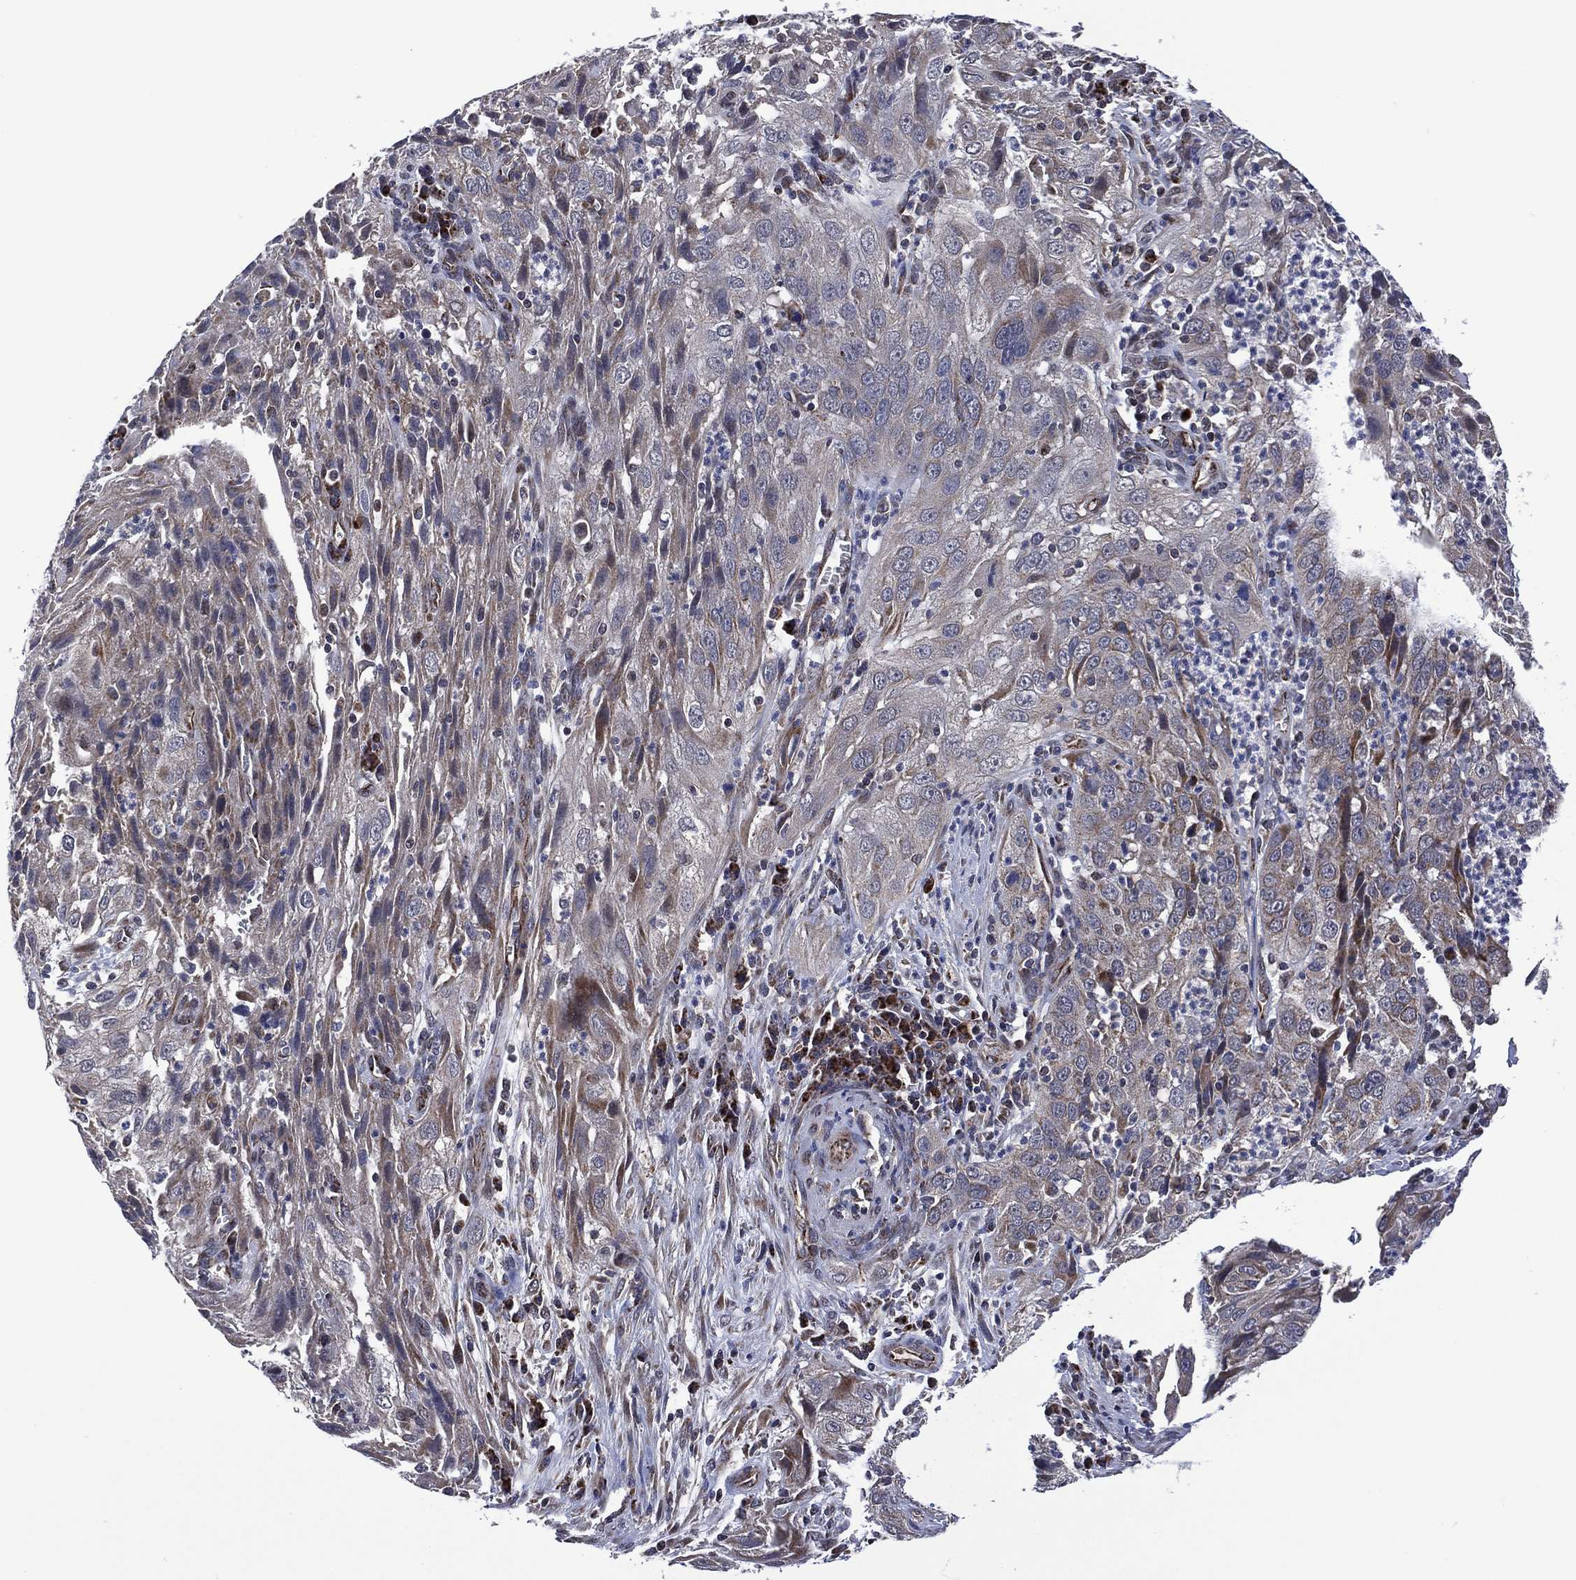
{"staining": {"intensity": "weak", "quantity": "<25%", "location": "cytoplasmic/membranous"}, "tissue": "cervical cancer", "cell_type": "Tumor cells", "image_type": "cancer", "snomed": [{"axis": "morphology", "description": "Squamous cell carcinoma, NOS"}, {"axis": "topography", "description": "Cervix"}], "caption": "Cervical cancer stained for a protein using immunohistochemistry displays no positivity tumor cells.", "gene": "HTD2", "patient": {"sex": "female", "age": 32}}